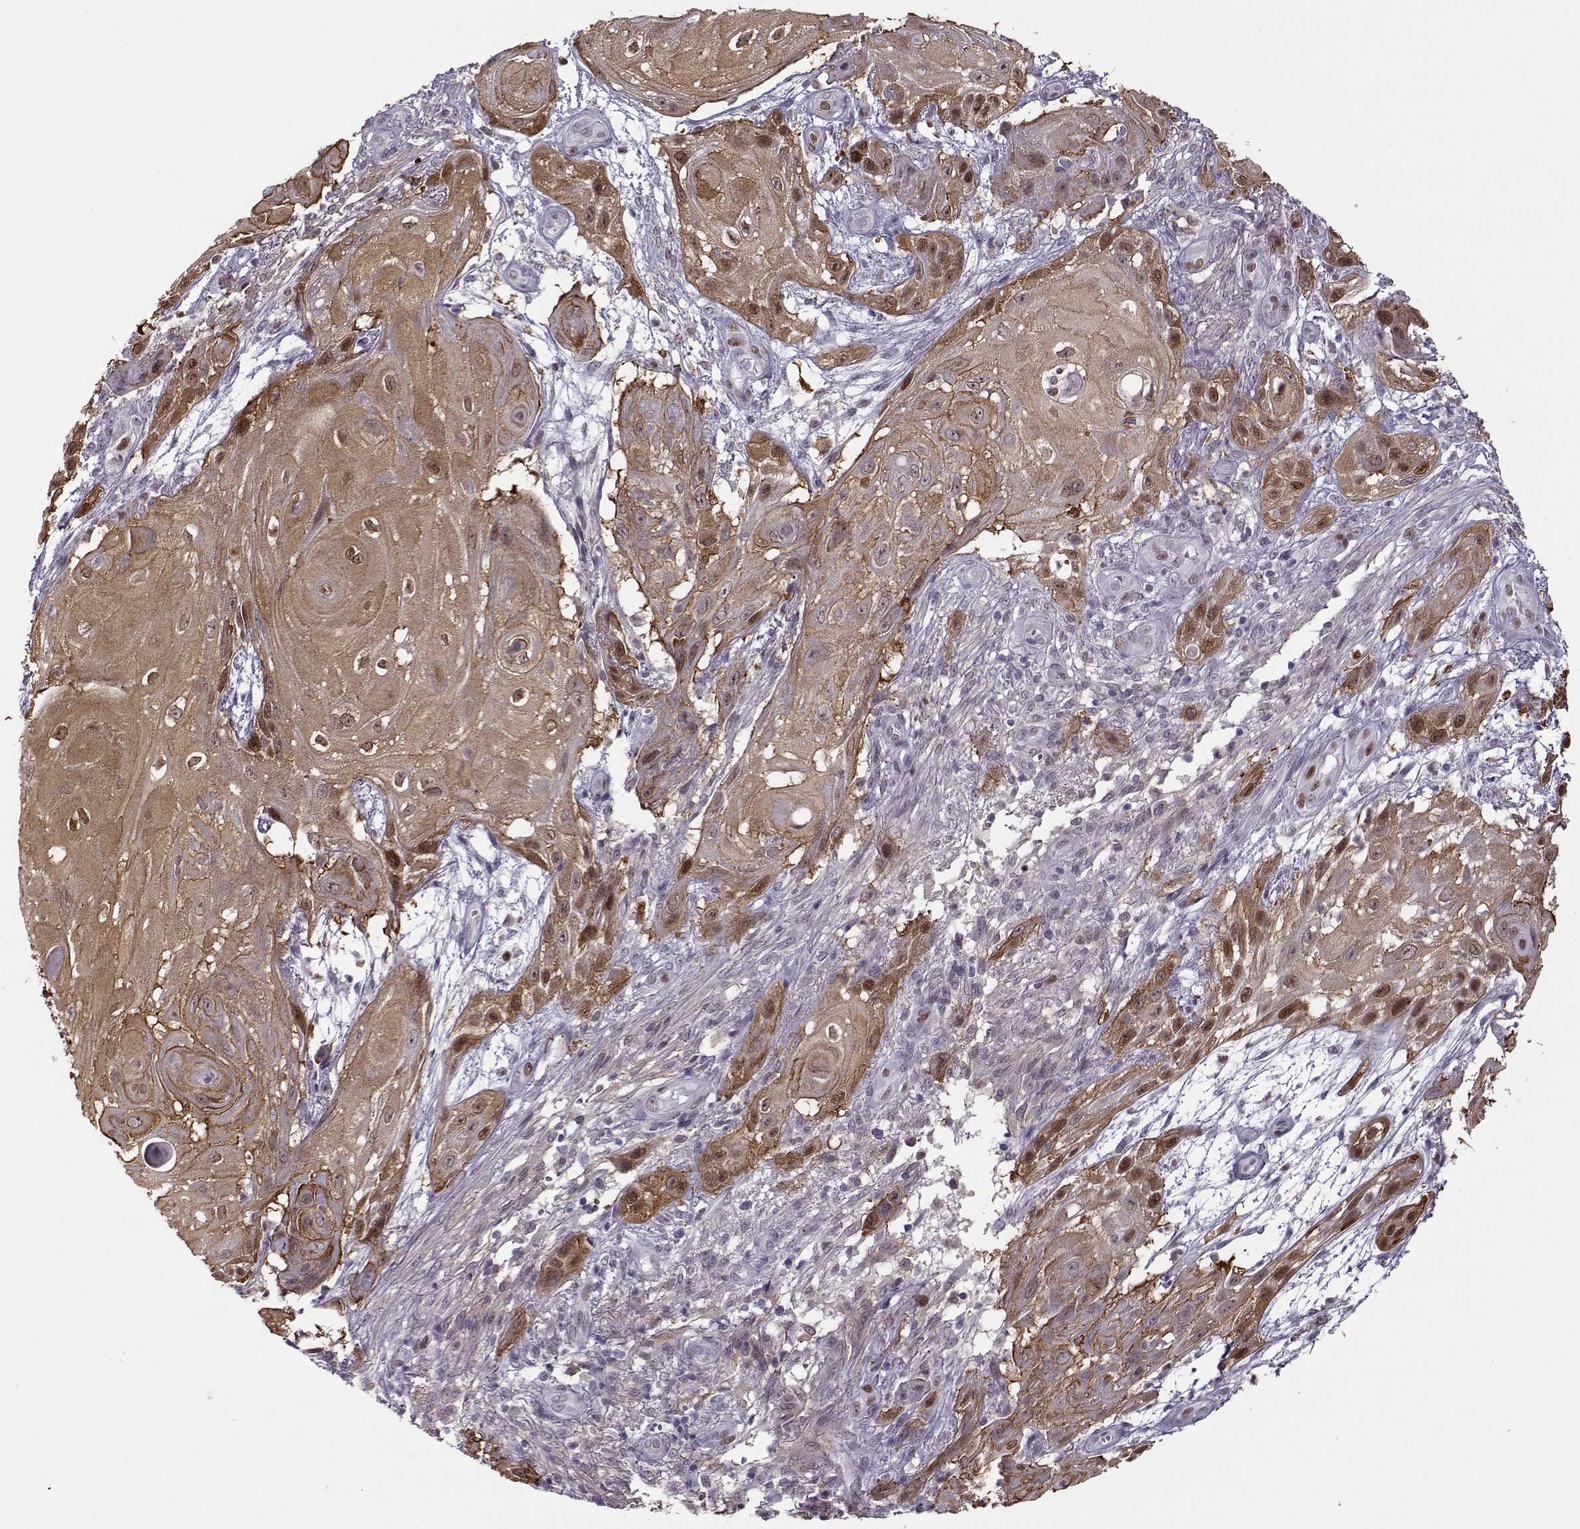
{"staining": {"intensity": "moderate", "quantity": "25%-75%", "location": "cytoplasmic/membranous,nuclear"}, "tissue": "skin cancer", "cell_type": "Tumor cells", "image_type": "cancer", "snomed": [{"axis": "morphology", "description": "Squamous cell carcinoma, NOS"}, {"axis": "topography", "description": "Skin"}], "caption": "Skin cancer stained with immunohistochemistry (IHC) reveals moderate cytoplasmic/membranous and nuclear staining in approximately 25%-75% of tumor cells.", "gene": "BACH1", "patient": {"sex": "male", "age": 62}}